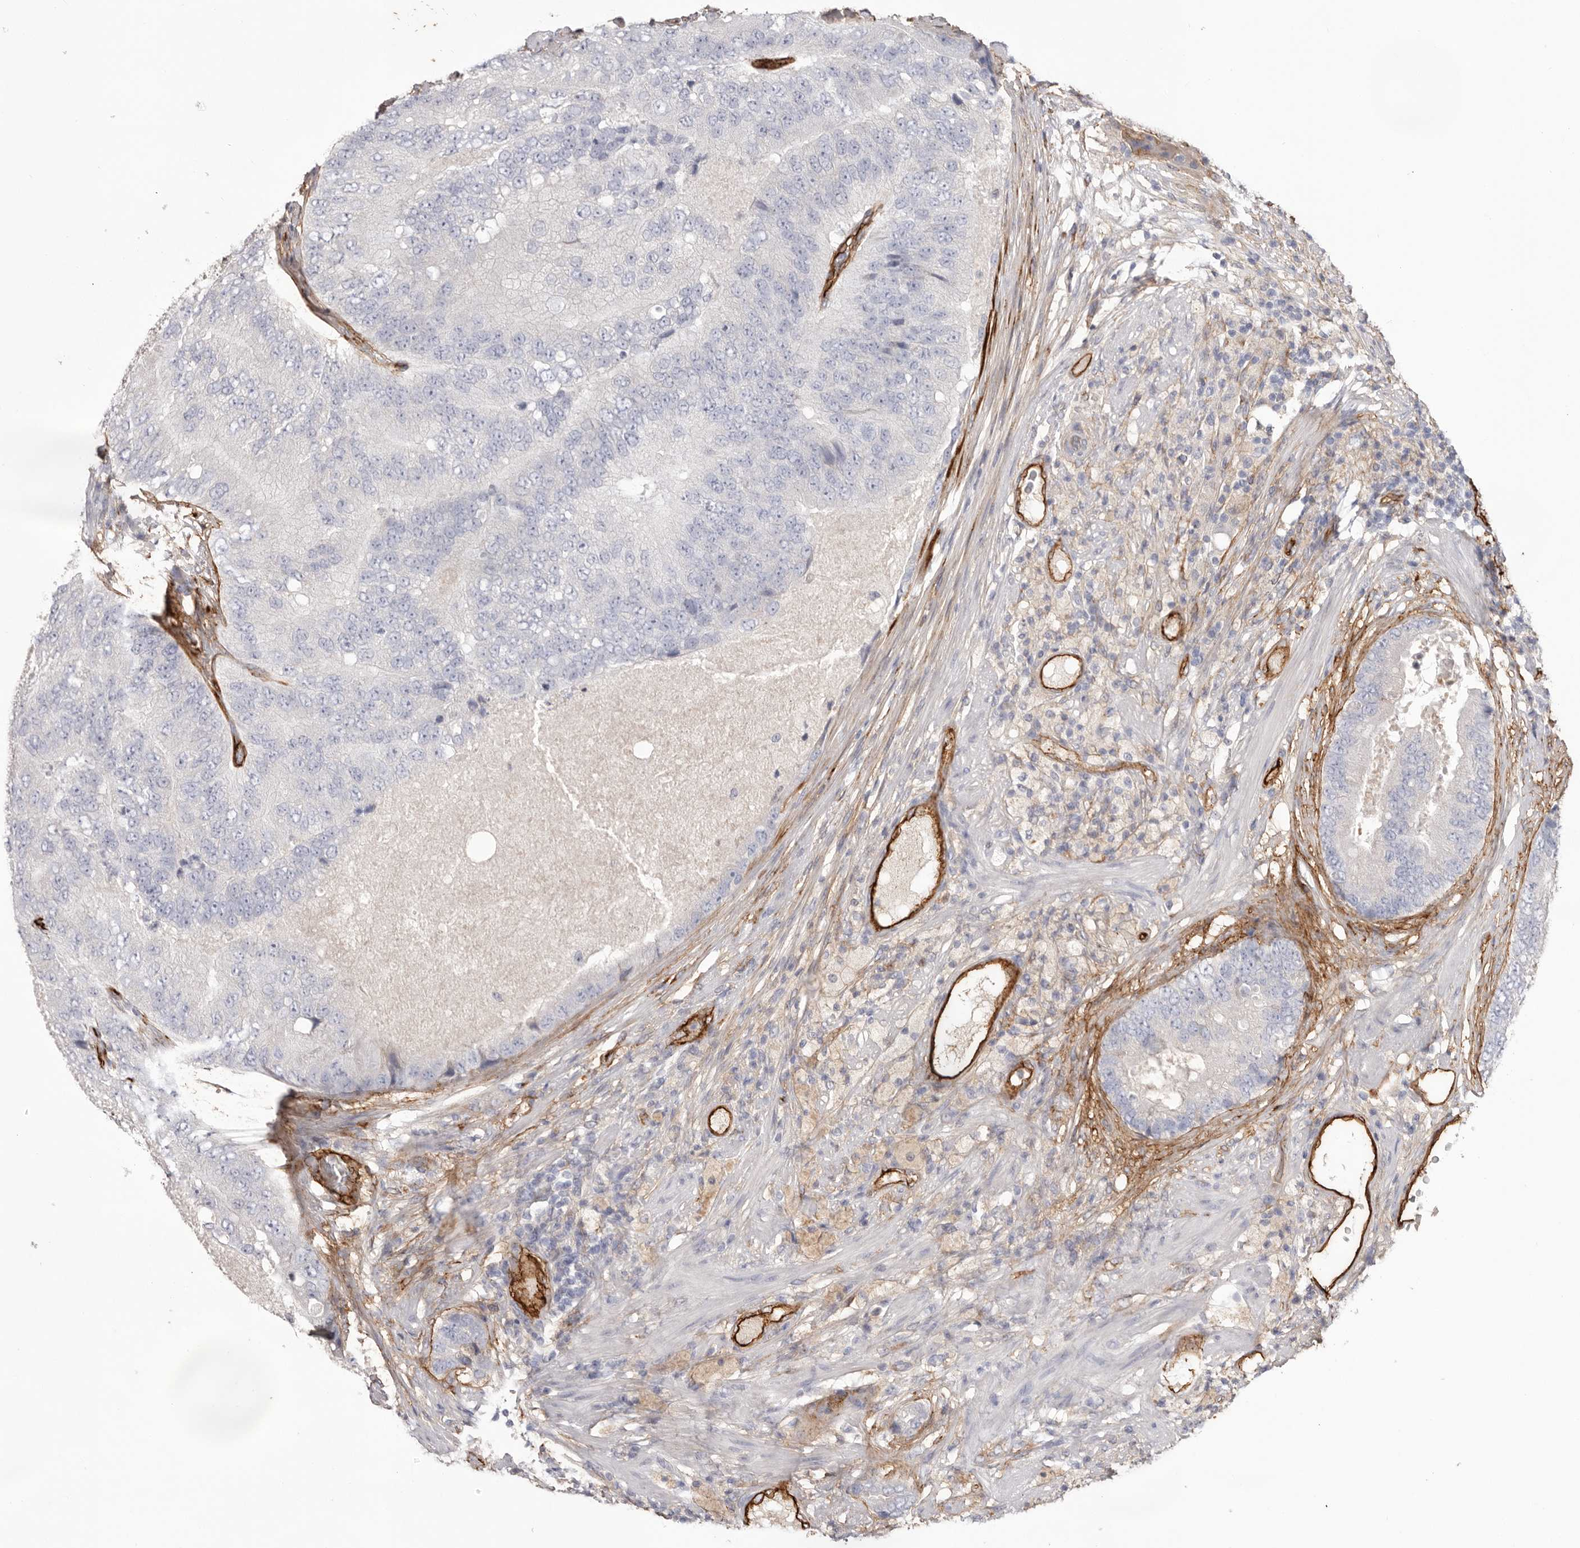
{"staining": {"intensity": "negative", "quantity": "none", "location": "none"}, "tissue": "prostate cancer", "cell_type": "Tumor cells", "image_type": "cancer", "snomed": [{"axis": "morphology", "description": "Adenocarcinoma, High grade"}, {"axis": "topography", "description": "Prostate"}], "caption": "A micrograph of human adenocarcinoma (high-grade) (prostate) is negative for staining in tumor cells. Brightfield microscopy of immunohistochemistry stained with DAB (3,3'-diaminobenzidine) (brown) and hematoxylin (blue), captured at high magnification.", "gene": "LRRC66", "patient": {"sex": "male", "age": 70}}